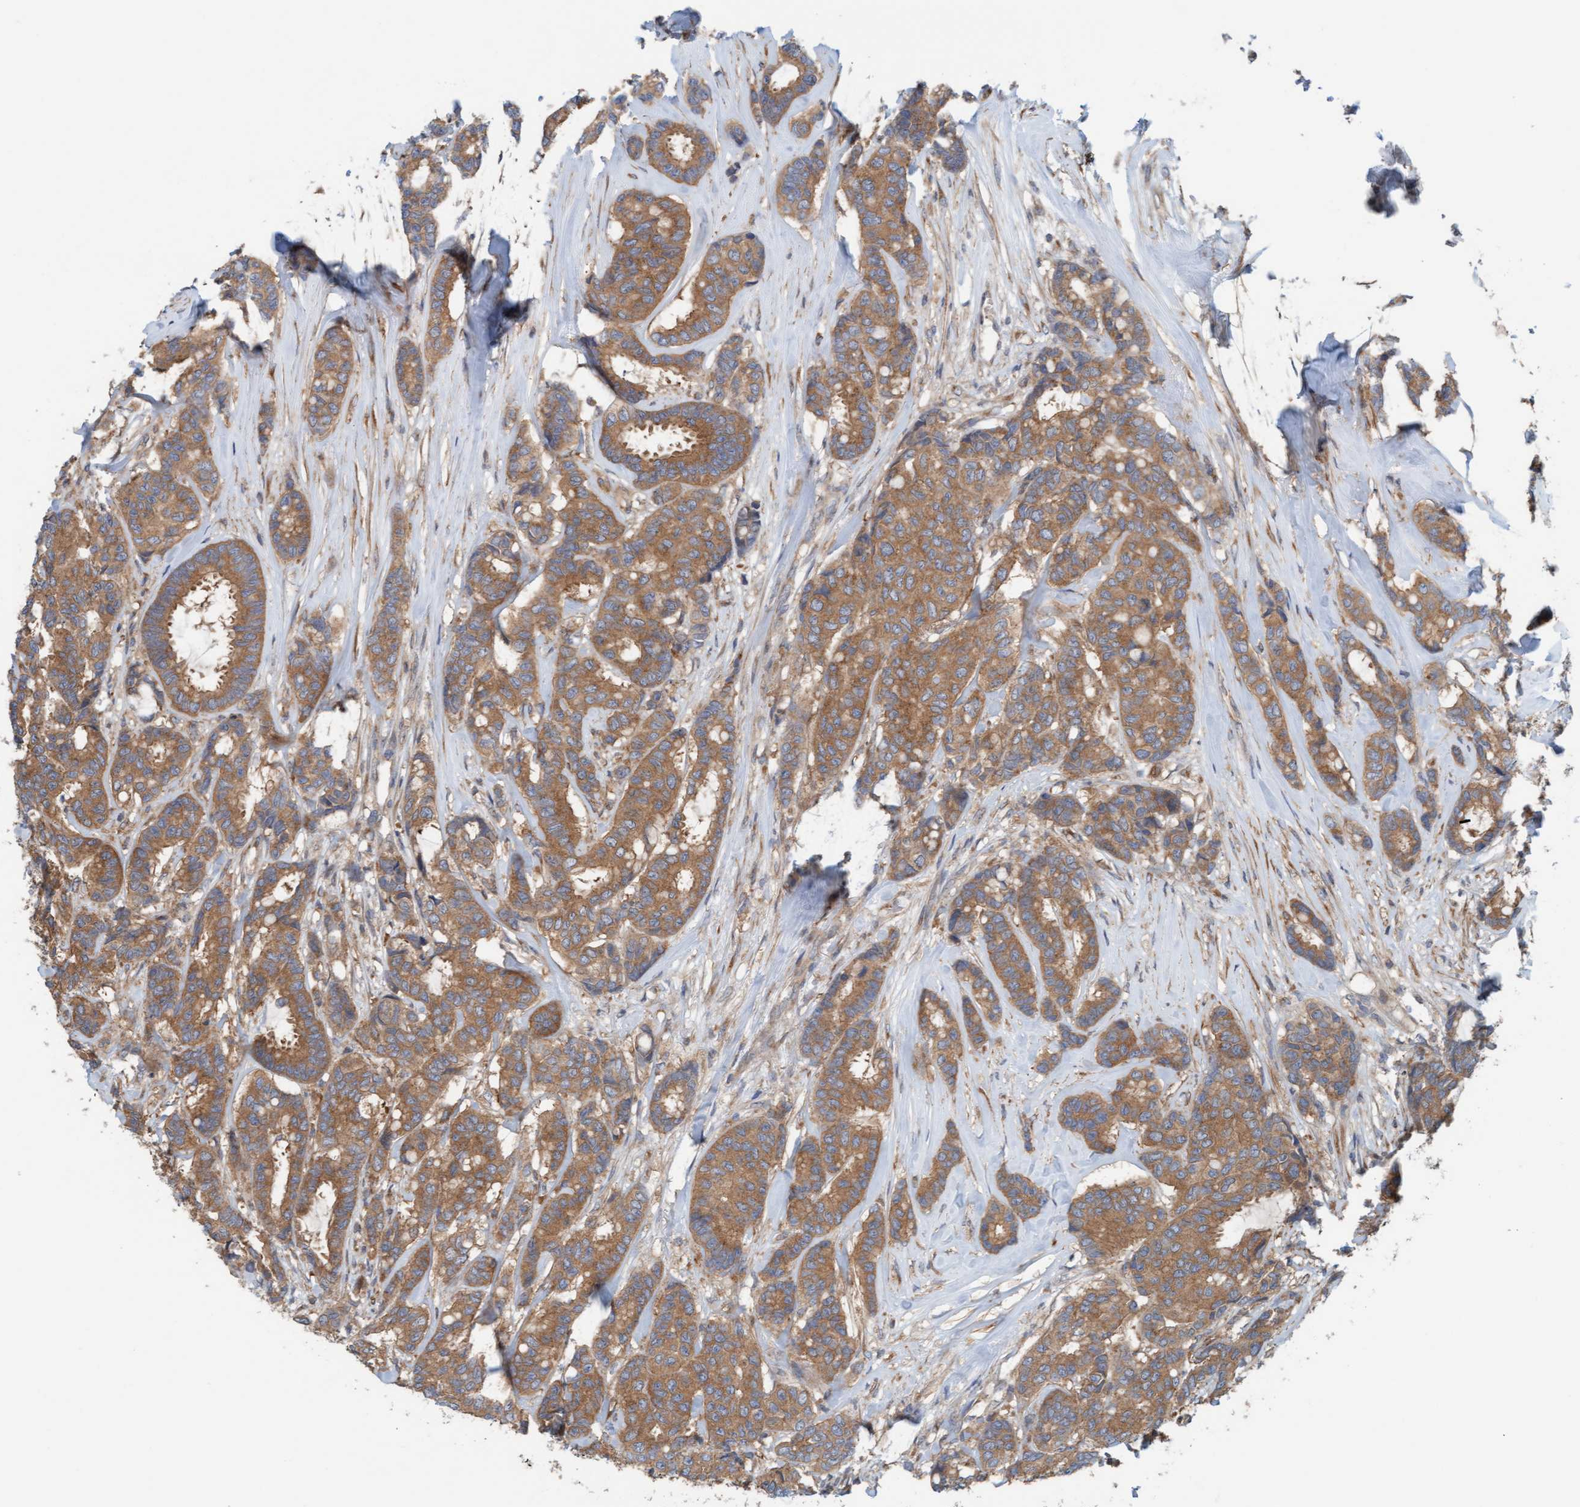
{"staining": {"intensity": "moderate", "quantity": ">75%", "location": "cytoplasmic/membranous"}, "tissue": "breast cancer", "cell_type": "Tumor cells", "image_type": "cancer", "snomed": [{"axis": "morphology", "description": "Duct carcinoma"}, {"axis": "topography", "description": "Breast"}], "caption": "Breast cancer stained with a brown dye reveals moderate cytoplasmic/membranous positive staining in about >75% of tumor cells.", "gene": "UBAP1", "patient": {"sex": "female", "age": 87}}